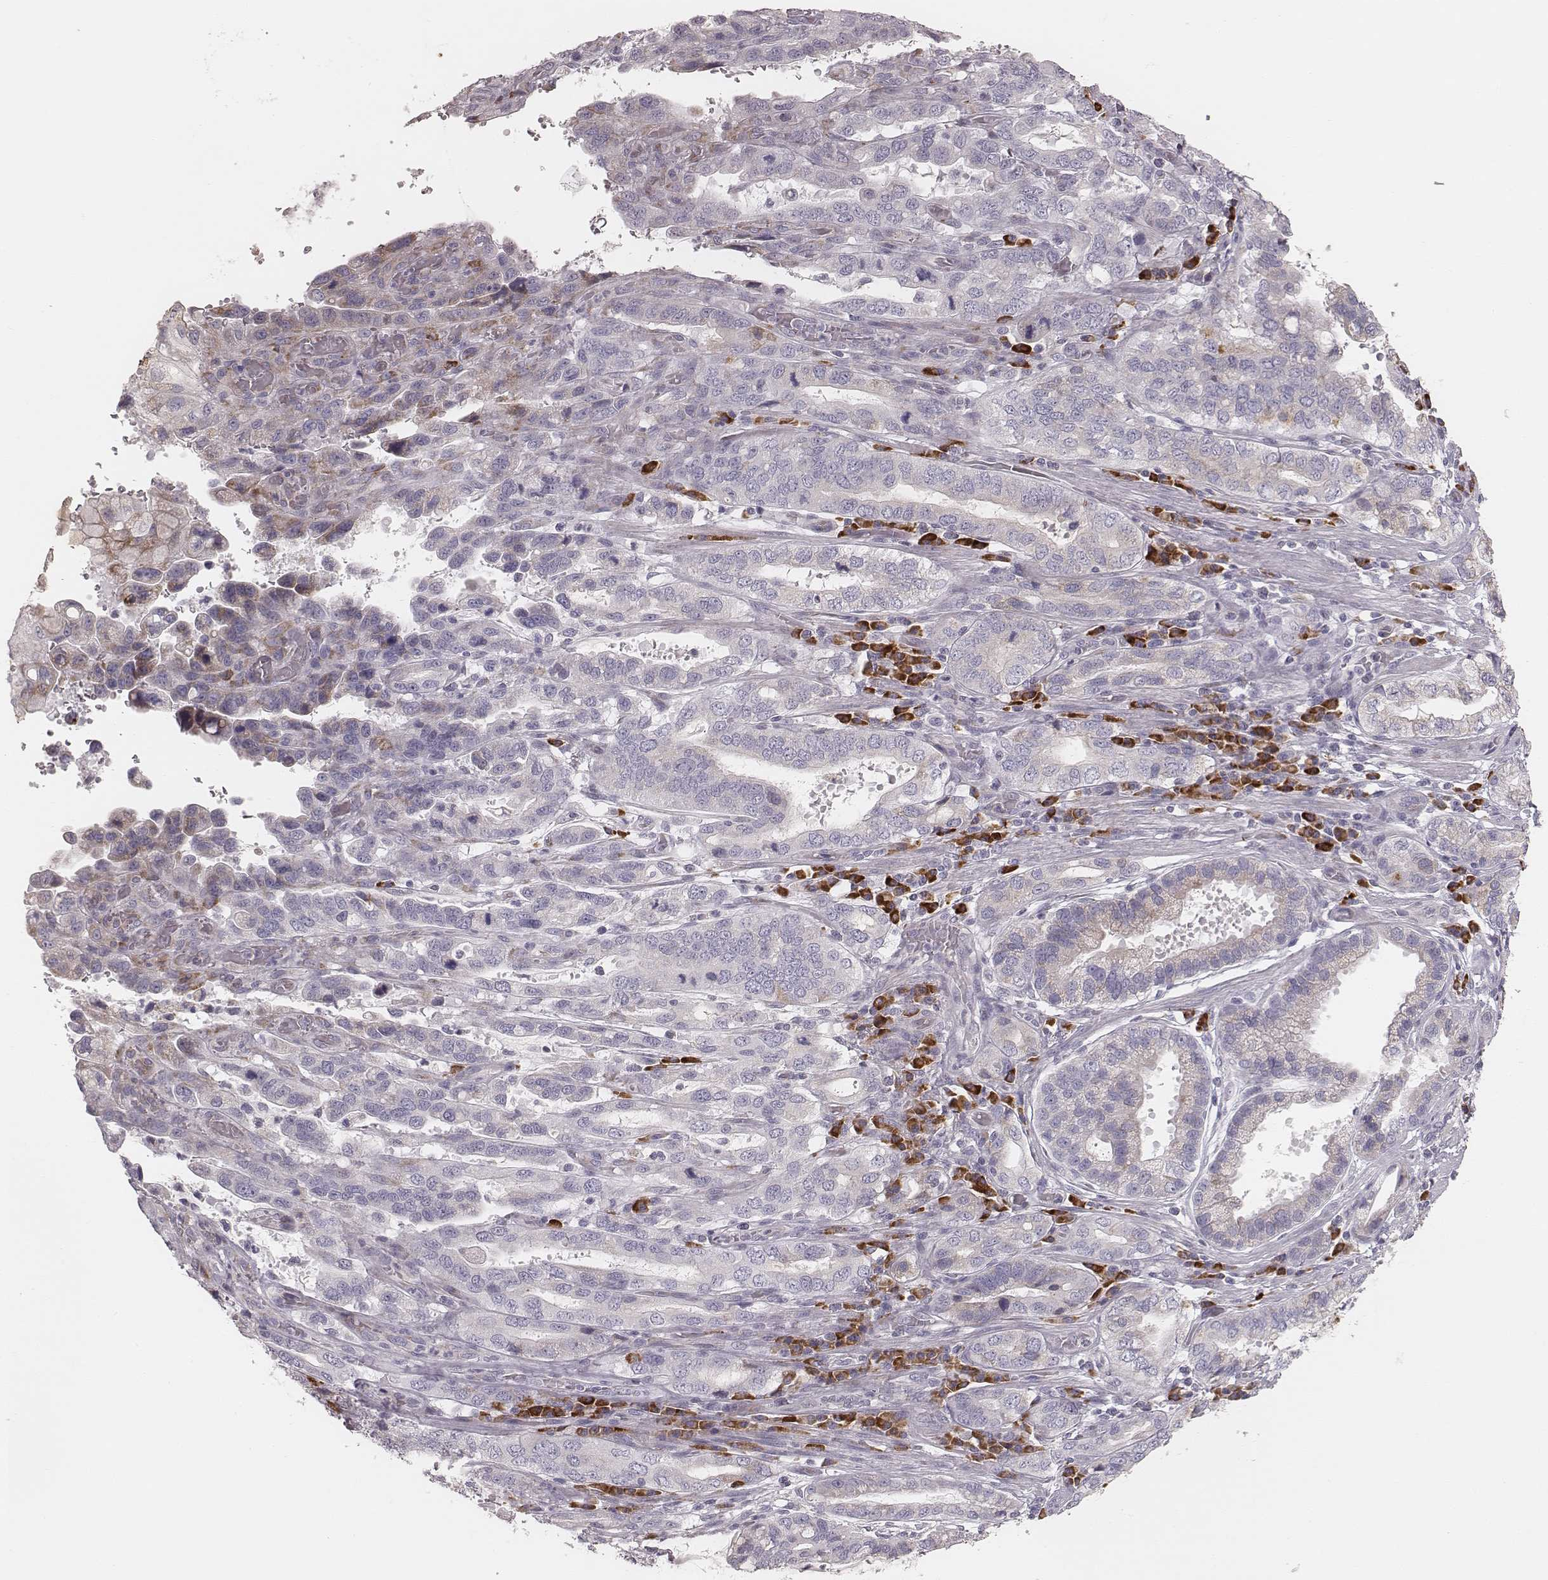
{"staining": {"intensity": "negative", "quantity": "none", "location": "none"}, "tissue": "stomach cancer", "cell_type": "Tumor cells", "image_type": "cancer", "snomed": [{"axis": "morphology", "description": "Adenocarcinoma, NOS"}, {"axis": "topography", "description": "Stomach, lower"}], "caption": "The image displays no significant staining in tumor cells of stomach cancer (adenocarcinoma). (Brightfield microscopy of DAB (3,3'-diaminobenzidine) immunohistochemistry at high magnification).", "gene": "KIF5C", "patient": {"sex": "female", "age": 76}}